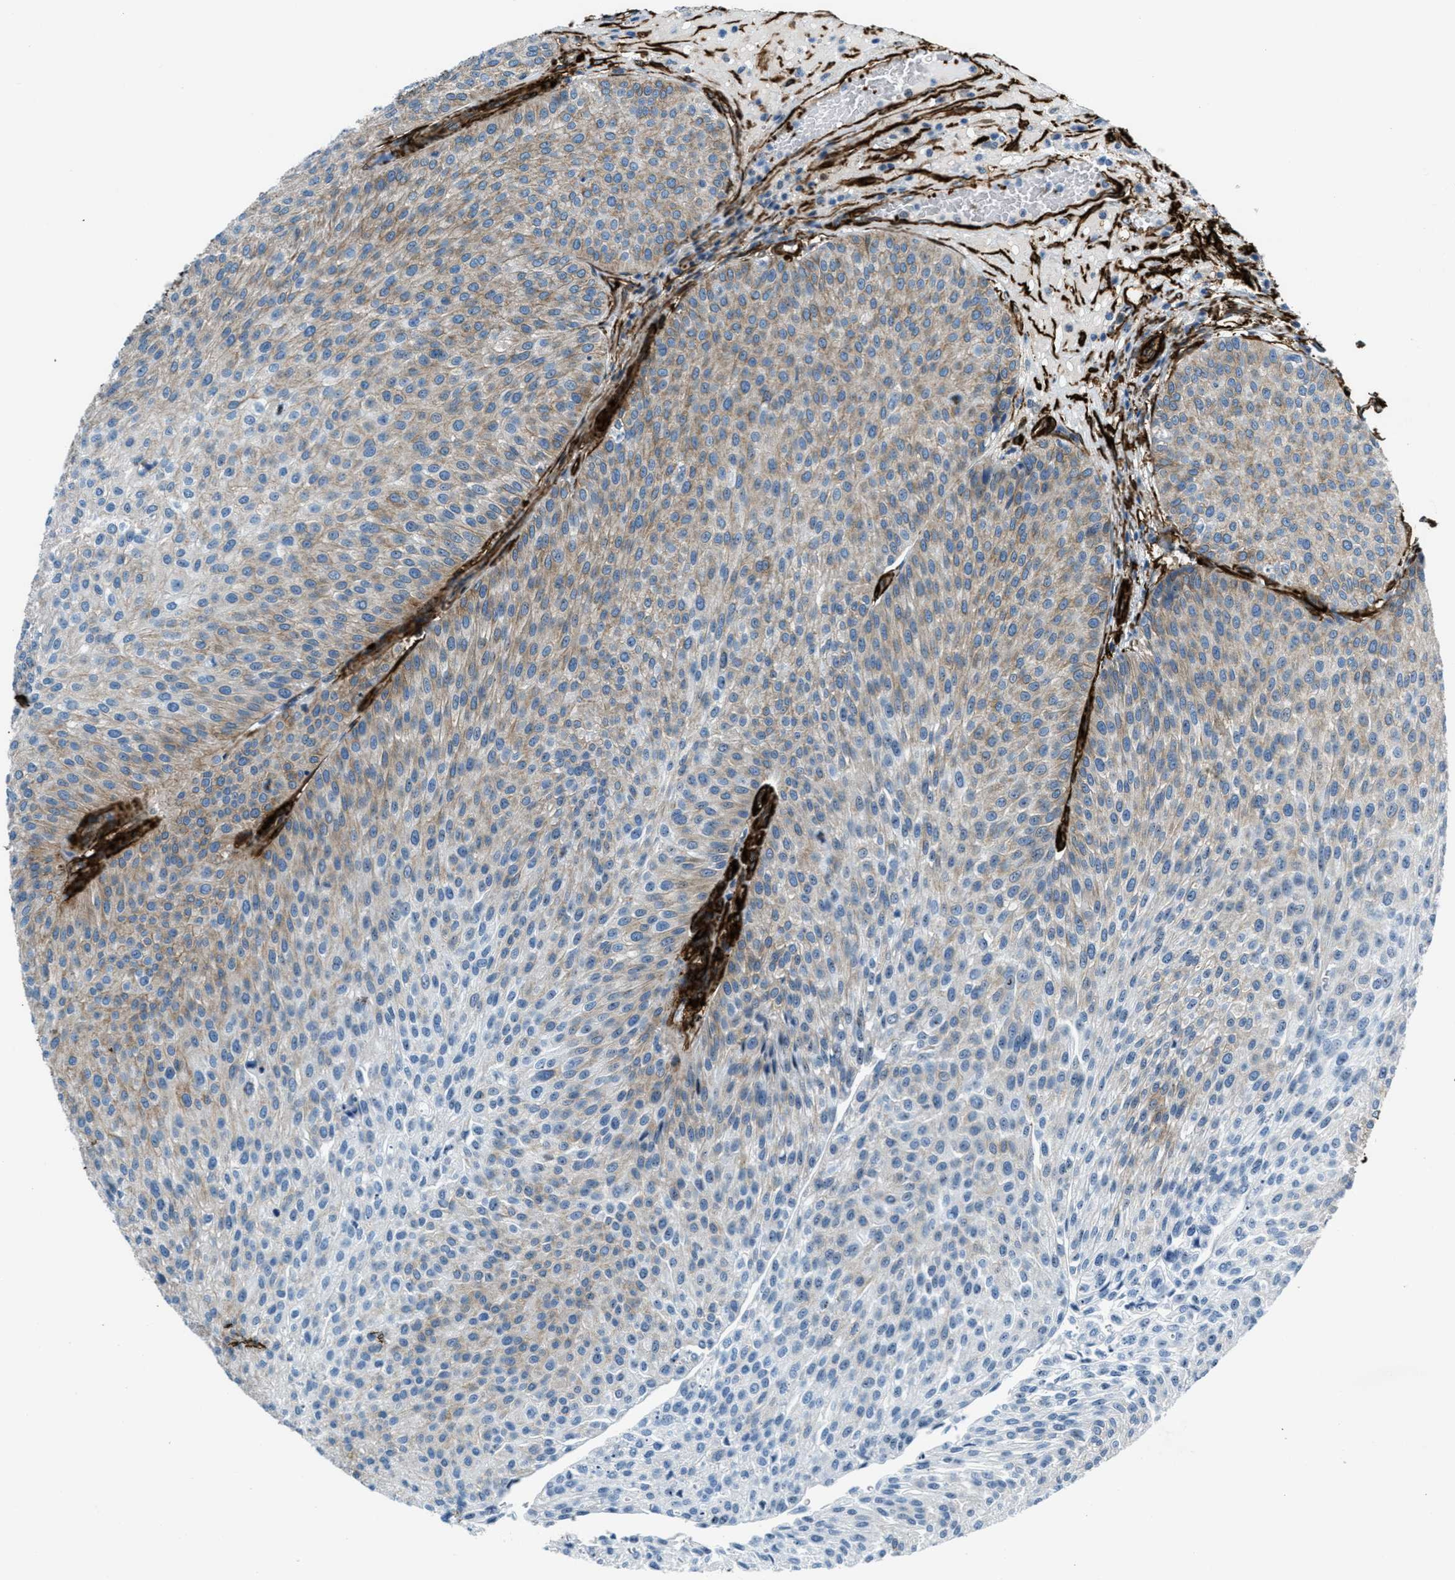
{"staining": {"intensity": "moderate", "quantity": ">75%", "location": "cytoplasmic/membranous"}, "tissue": "urothelial cancer", "cell_type": "Tumor cells", "image_type": "cancer", "snomed": [{"axis": "morphology", "description": "Urothelial carcinoma, Low grade"}, {"axis": "topography", "description": "Smooth muscle"}, {"axis": "topography", "description": "Urinary bladder"}], "caption": "Immunohistochemistry micrograph of urothelial carcinoma (low-grade) stained for a protein (brown), which shows medium levels of moderate cytoplasmic/membranous staining in about >75% of tumor cells.", "gene": "CALD1", "patient": {"sex": "male", "age": 60}}